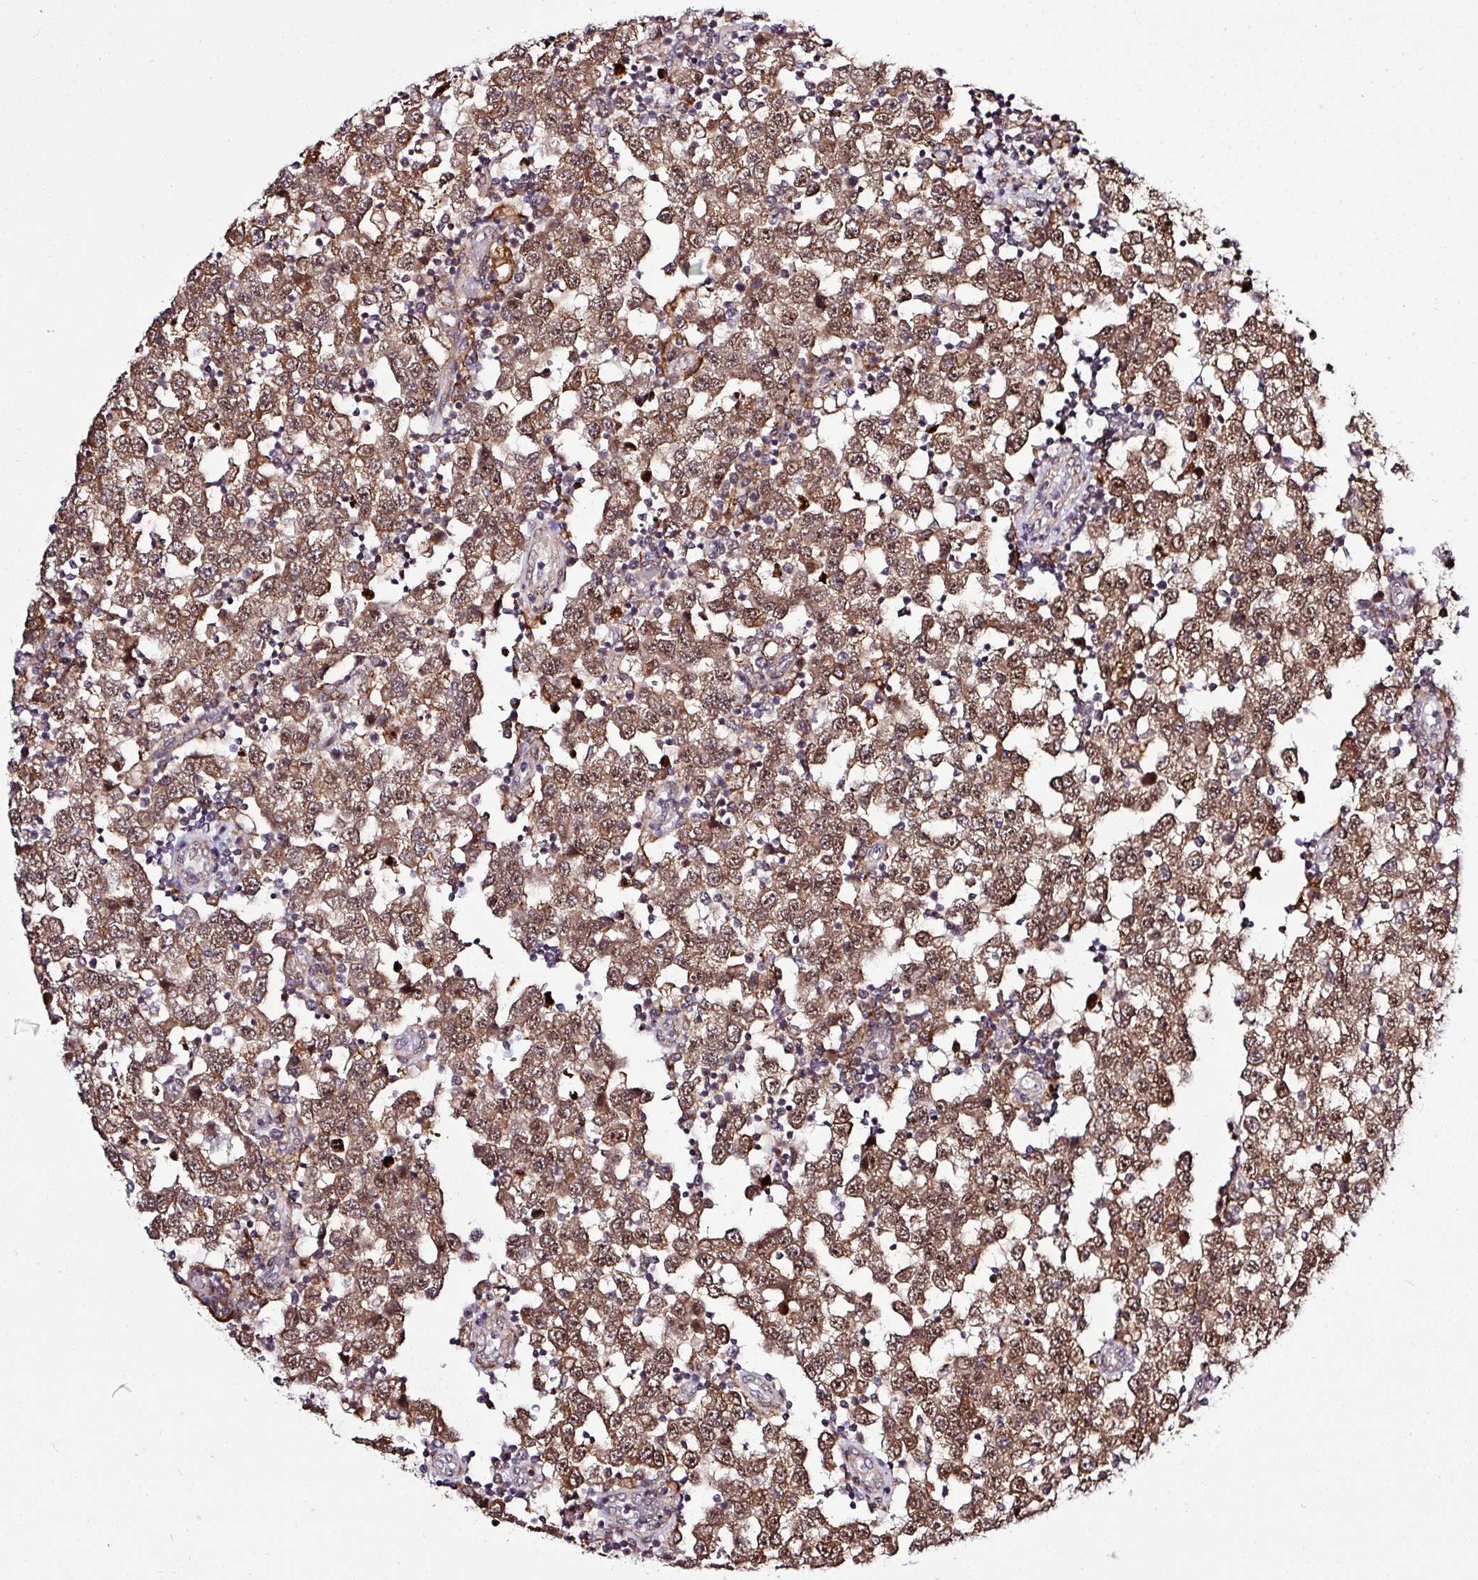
{"staining": {"intensity": "moderate", "quantity": ">75%", "location": "cytoplasmic/membranous,nuclear"}, "tissue": "testis cancer", "cell_type": "Tumor cells", "image_type": "cancer", "snomed": [{"axis": "morphology", "description": "Seminoma, NOS"}, {"axis": "topography", "description": "Testis"}], "caption": "DAB (3,3'-diaminobenzidine) immunohistochemical staining of testis cancer (seminoma) reveals moderate cytoplasmic/membranous and nuclear protein staining in about >75% of tumor cells. (Brightfield microscopy of DAB IHC at high magnification).", "gene": "FAM153A", "patient": {"sex": "male", "age": 34}}